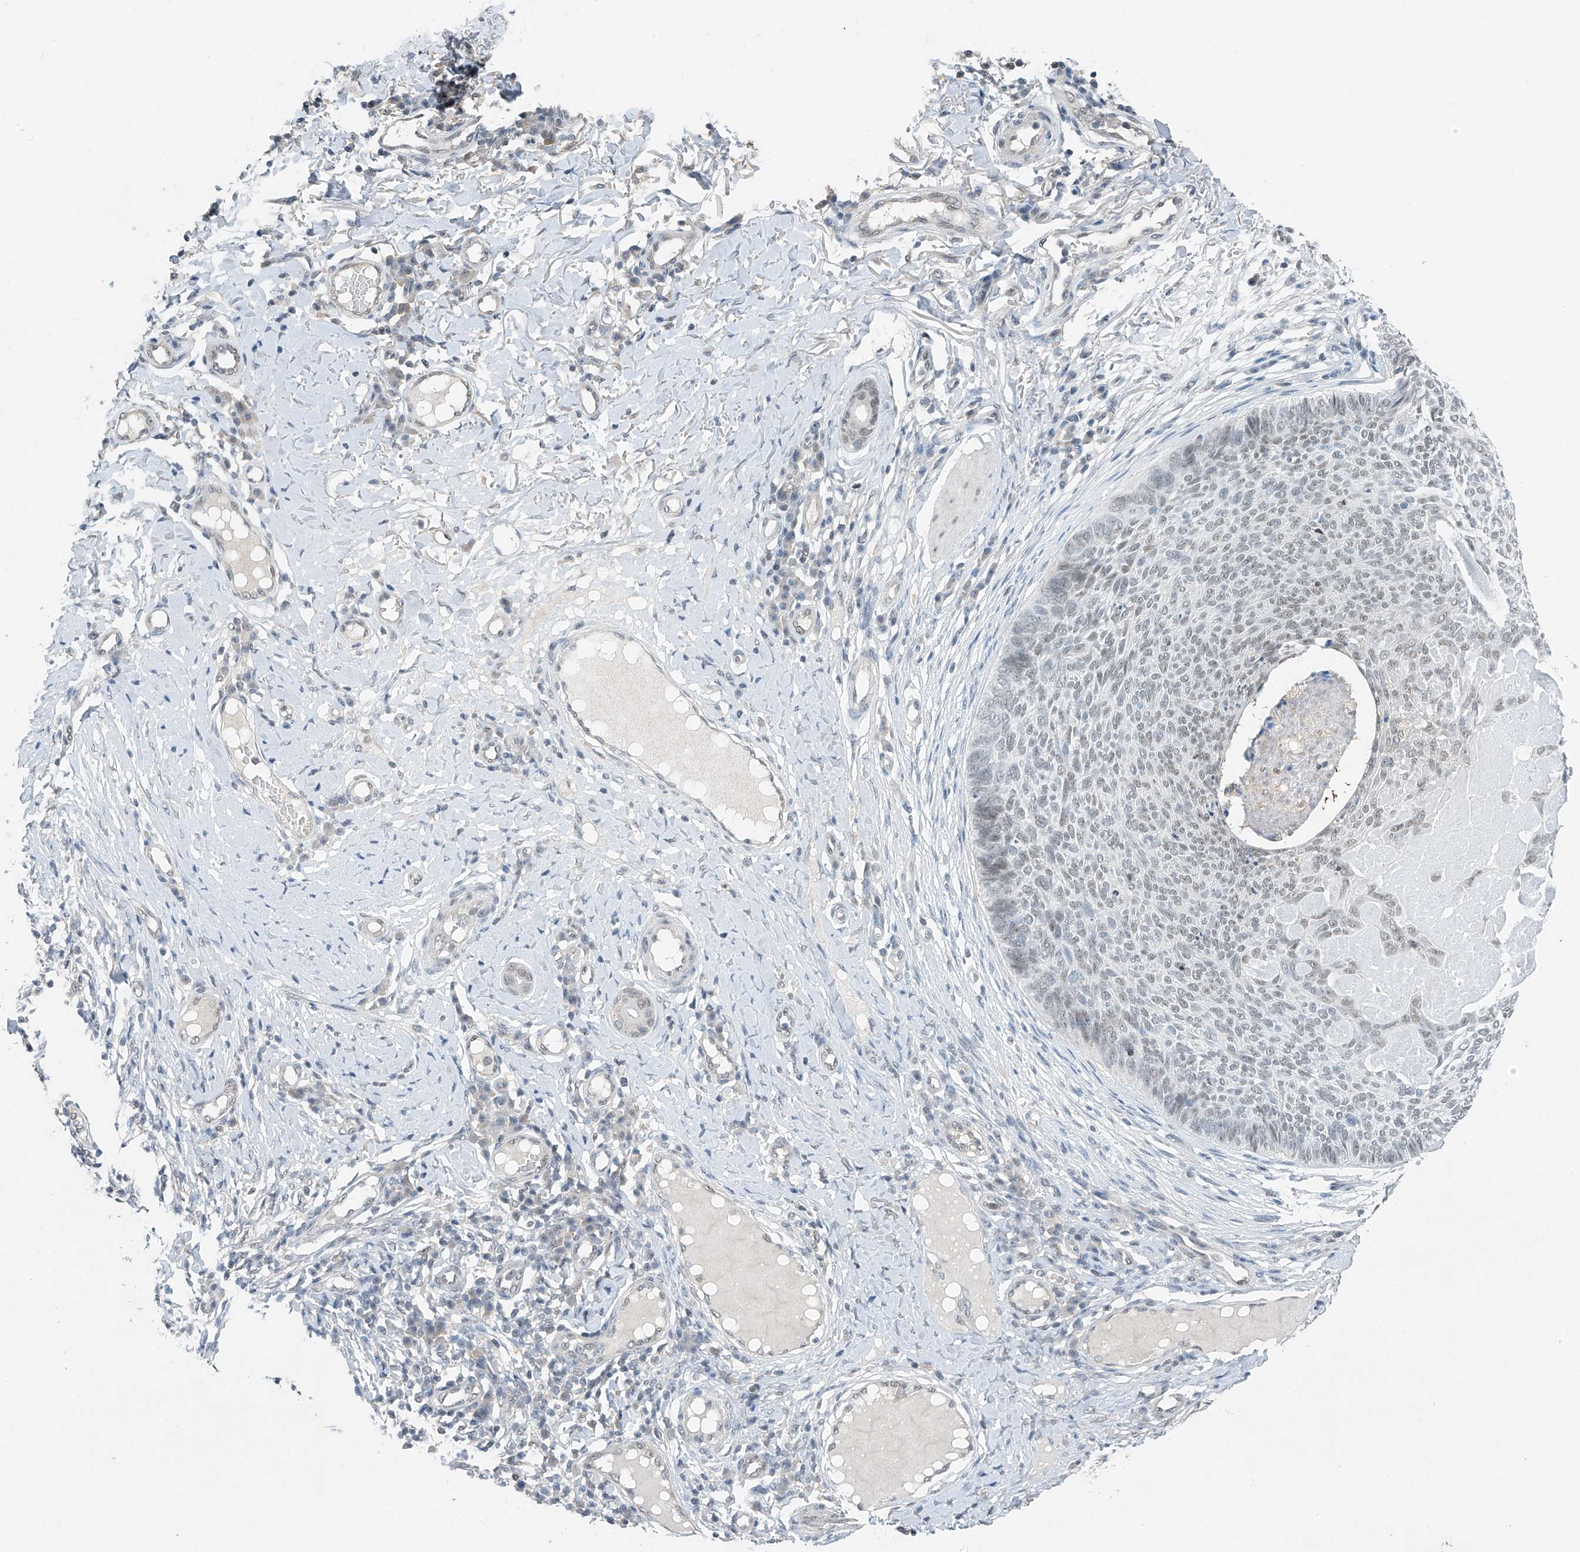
{"staining": {"intensity": "negative", "quantity": "none", "location": "none"}, "tissue": "skin cancer", "cell_type": "Tumor cells", "image_type": "cancer", "snomed": [{"axis": "morphology", "description": "Normal tissue, NOS"}, {"axis": "morphology", "description": "Basal cell carcinoma"}, {"axis": "topography", "description": "Skin"}], "caption": "Skin basal cell carcinoma was stained to show a protein in brown. There is no significant expression in tumor cells. The staining was performed using DAB to visualize the protein expression in brown, while the nuclei were stained in blue with hematoxylin (Magnification: 20x).", "gene": "TAF8", "patient": {"sex": "male", "age": 50}}